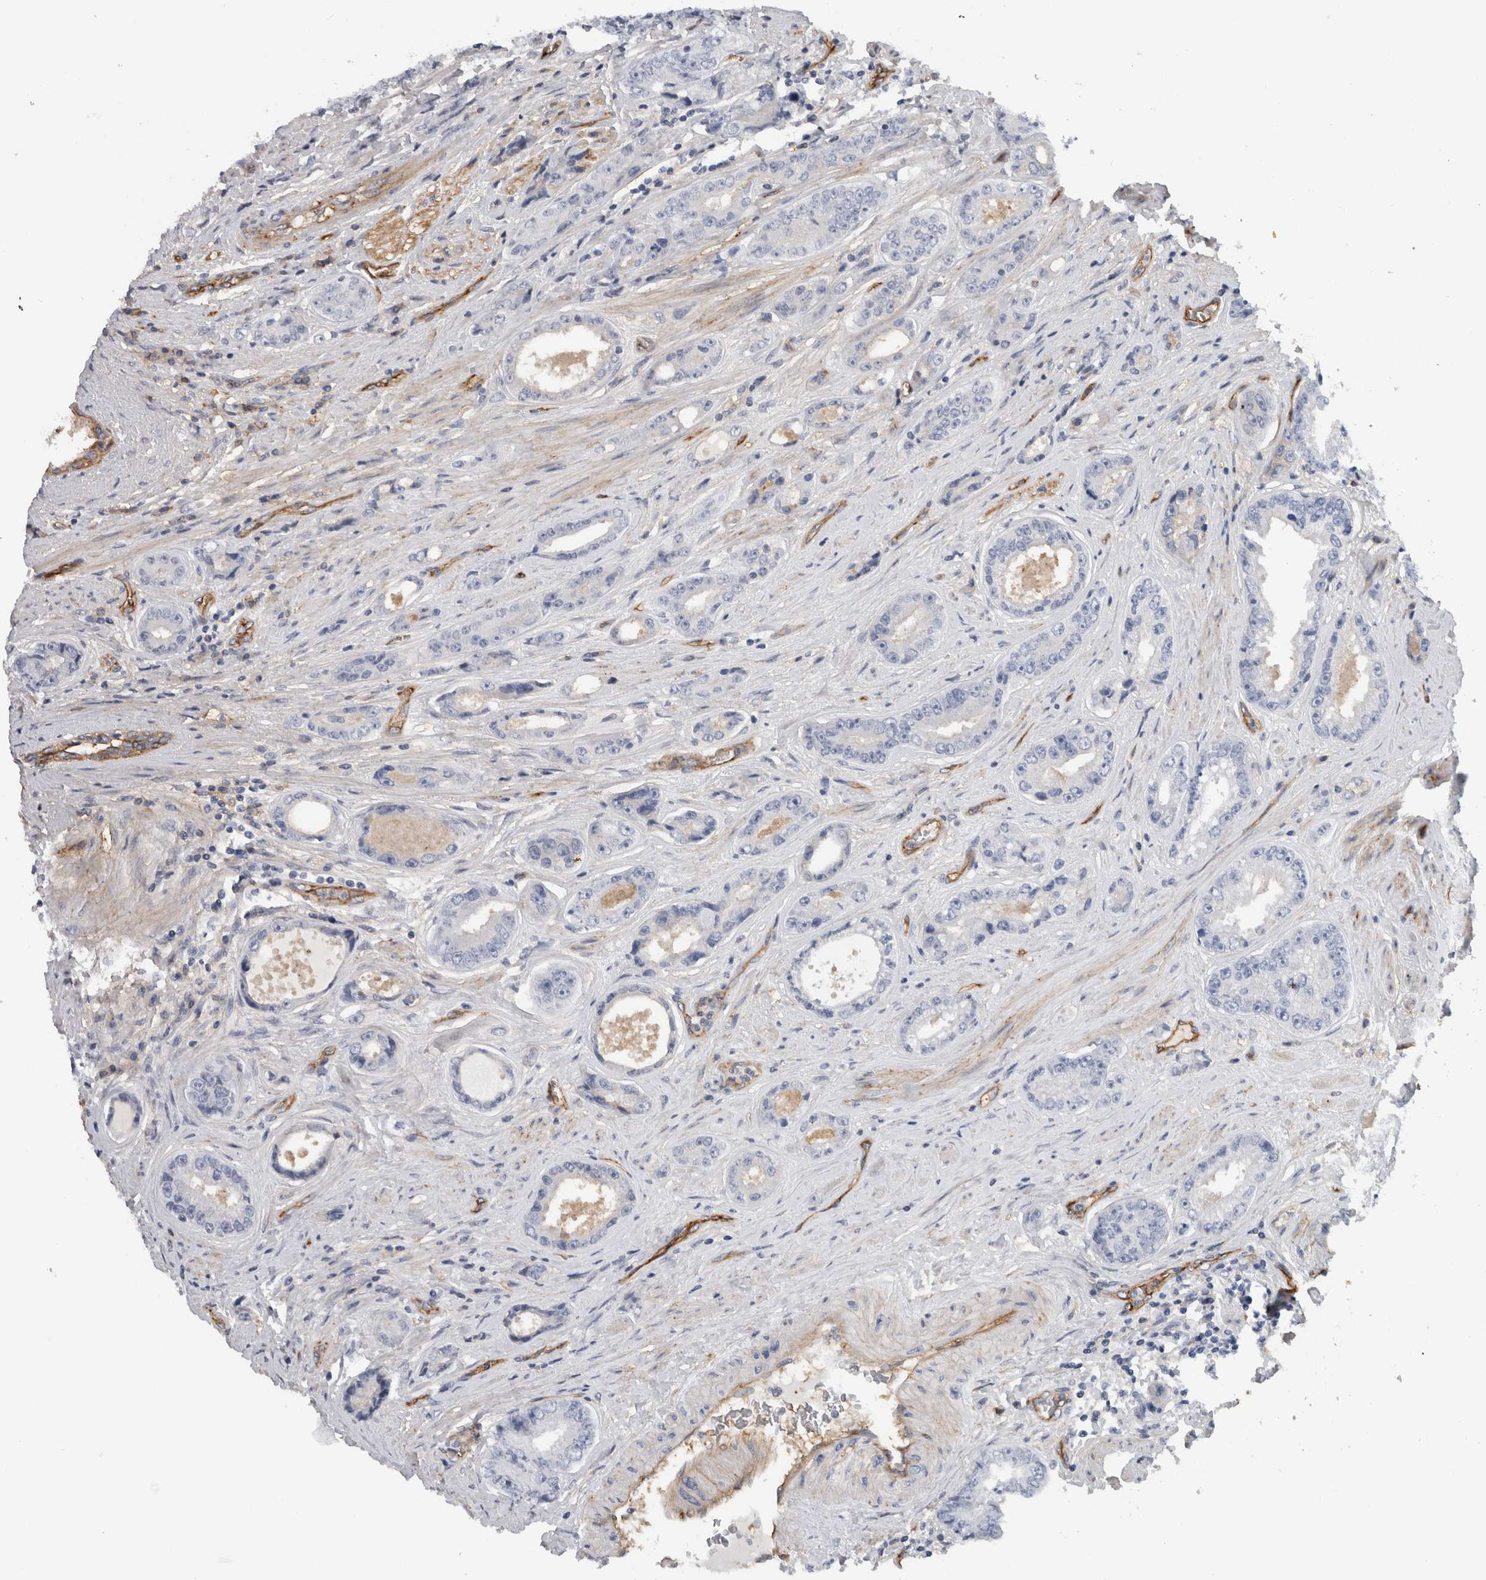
{"staining": {"intensity": "negative", "quantity": "none", "location": "none"}, "tissue": "prostate cancer", "cell_type": "Tumor cells", "image_type": "cancer", "snomed": [{"axis": "morphology", "description": "Adenocarcinoma, High grade"}, {"axis": "topography", "description": "Prostate"}], "caption": "This is an immunohistochemistry photomicrograph of human prostate adenocarcinoma (high-grade). There is no staining in tumor cells.", "gene": "CD59", "patient": {"sex": "male", "age": 61}}